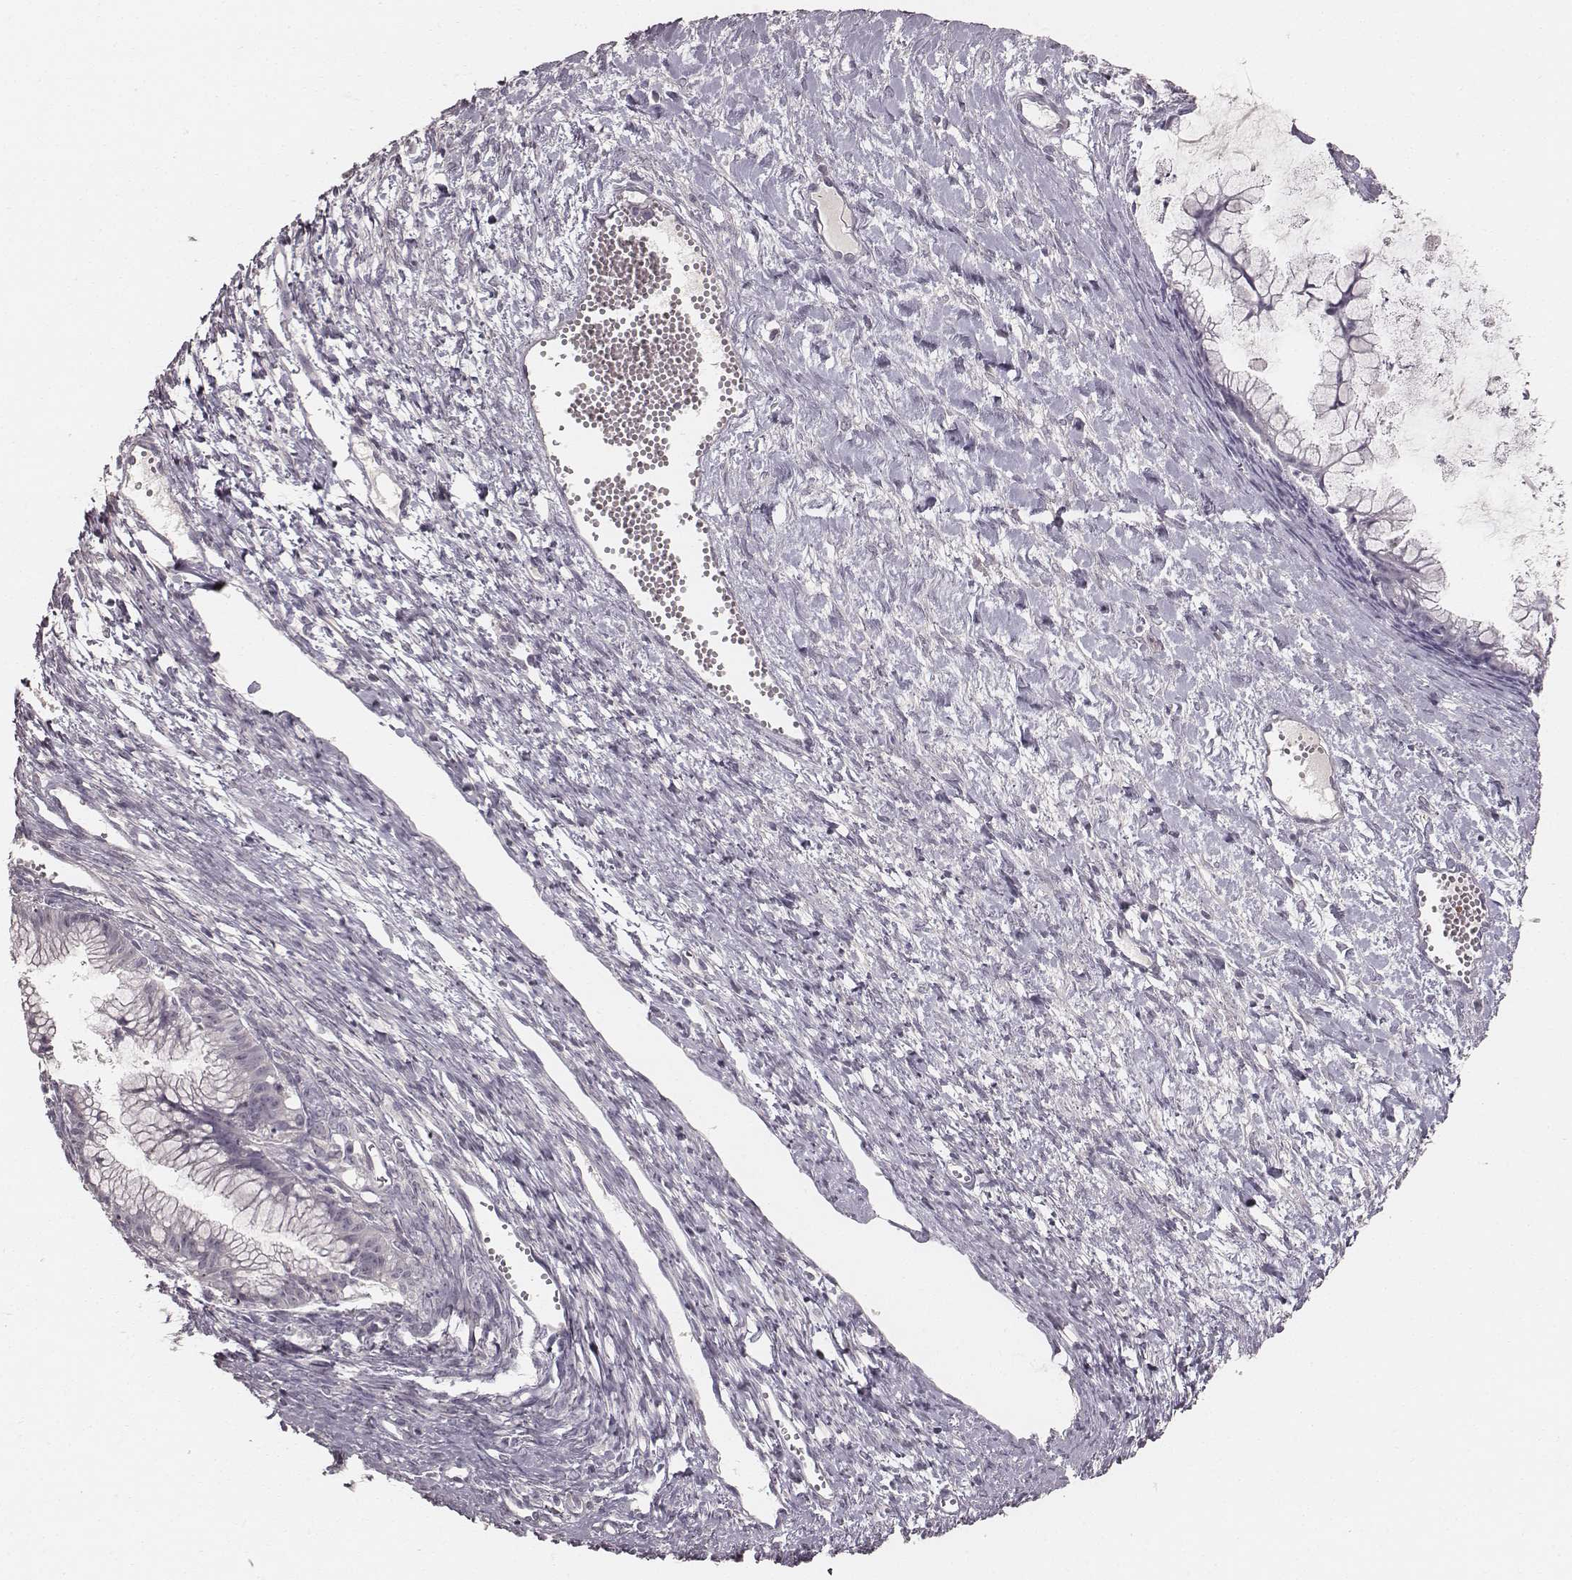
{"staining": {"intensity": "negative", "quantity": "none", "location": "none"}, "tissue": "ovarian cancer", "cell_type": "Tumor cells", "image_type": "cancer", "snomed": [{"axis": "morphology", "description": "Cystadenocarcinoma, mucinous, NOS"}, {"axis": "topography", "description": "Ovary"}], "caption": "A histopathology image of human ovarian mucinous cystadenocarcinoma is negative for staining in tumor cells.", "gene": "LY6K", "patient": {"sex": "female", "age": 41}}